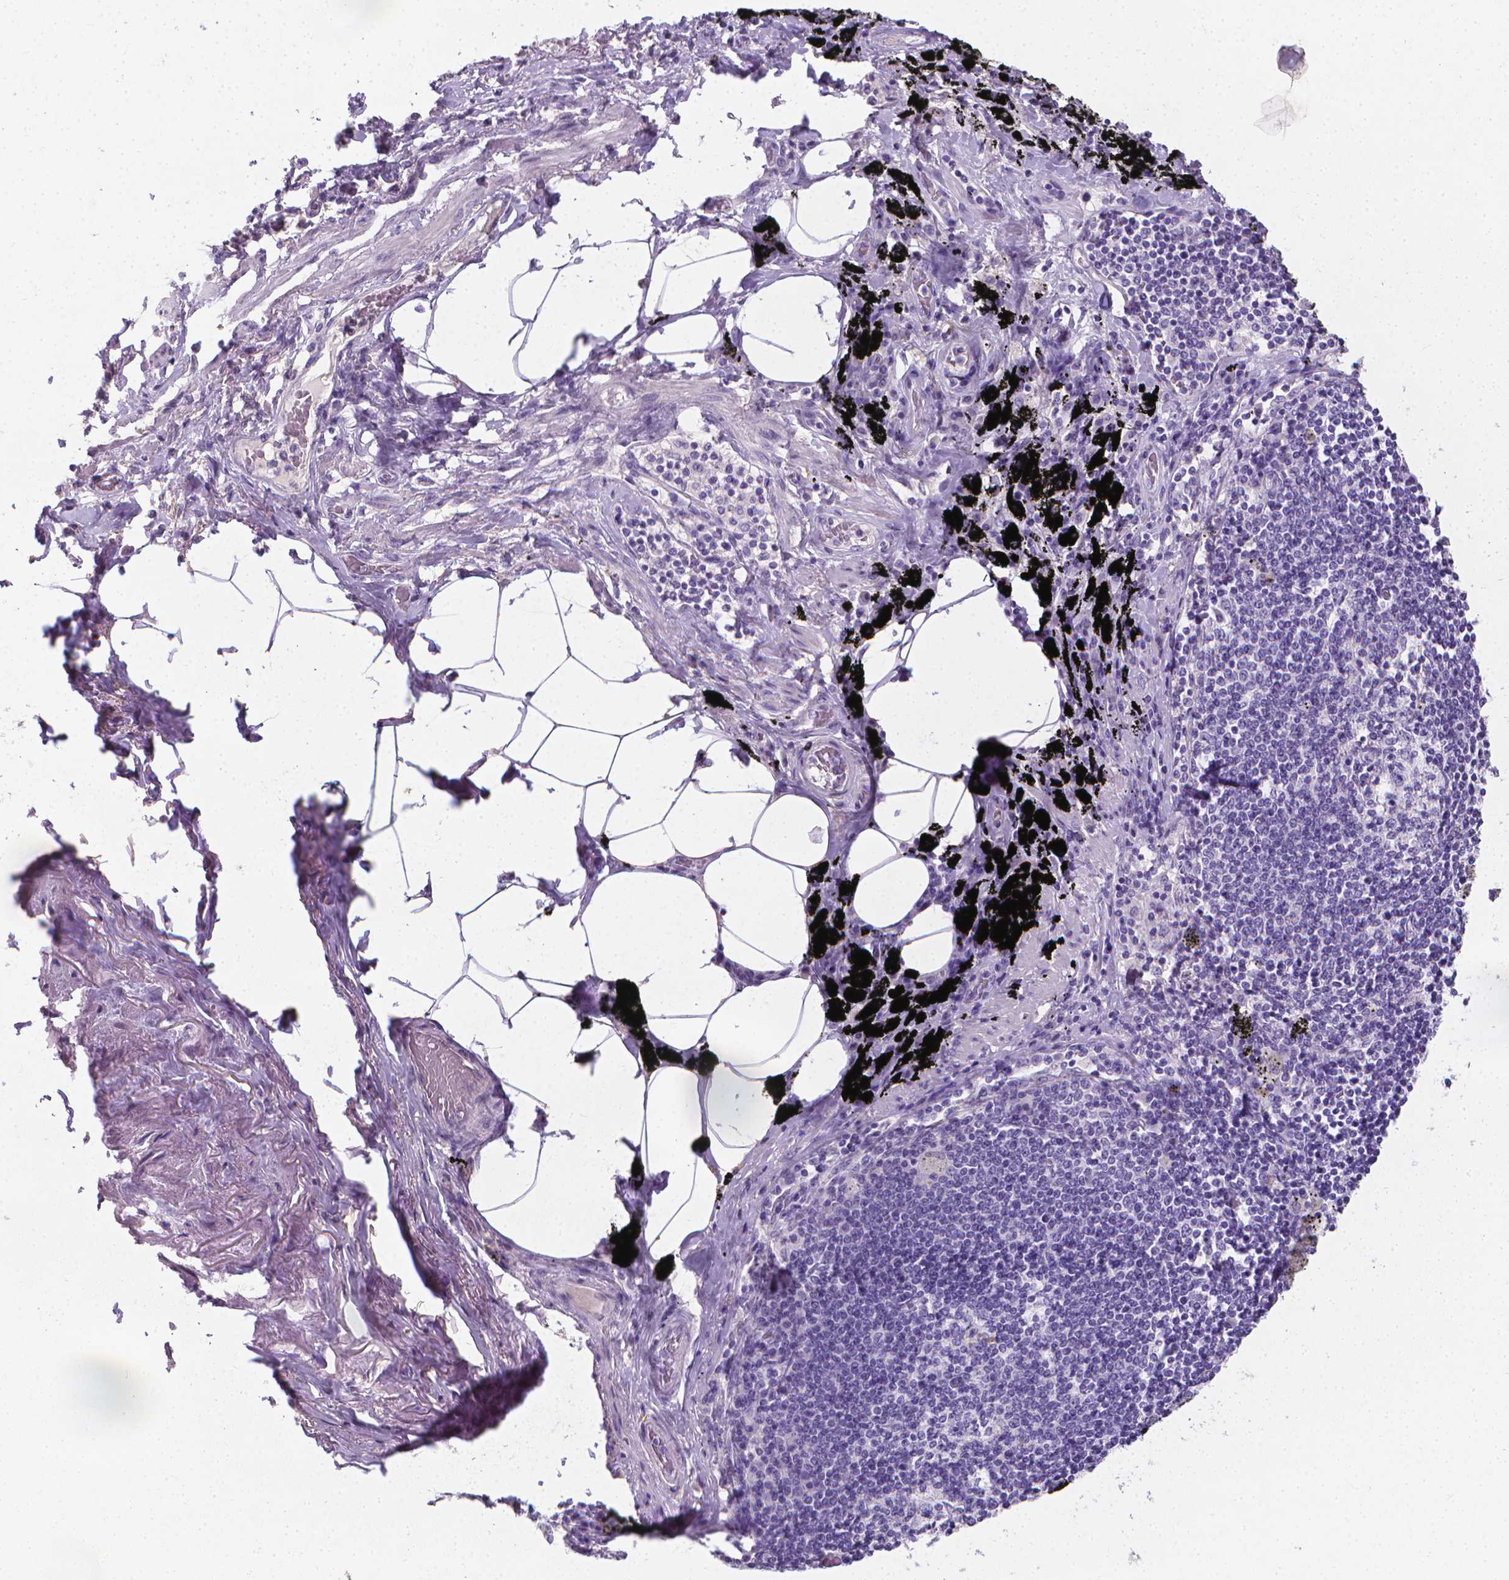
{"staining": {"intensity": "negative", "quantity": "none", "location": "none"}, "tissue": "adipose tissue", "cell_type": "Adipocytes", "image_type": "normal", "snomed": [{"axis": "morphology", "description": "Normal tissue, NOS"}, {"axis": "topography", "description": "Bronchus"}, {"axis": "topography", "description": "Lung"}], "caption": "Adipocytes show no significant protein expression in unremarkable adipose tissue.", "gene": "XPNPEP2", "patient": {"sex": "female", "age": 57}}